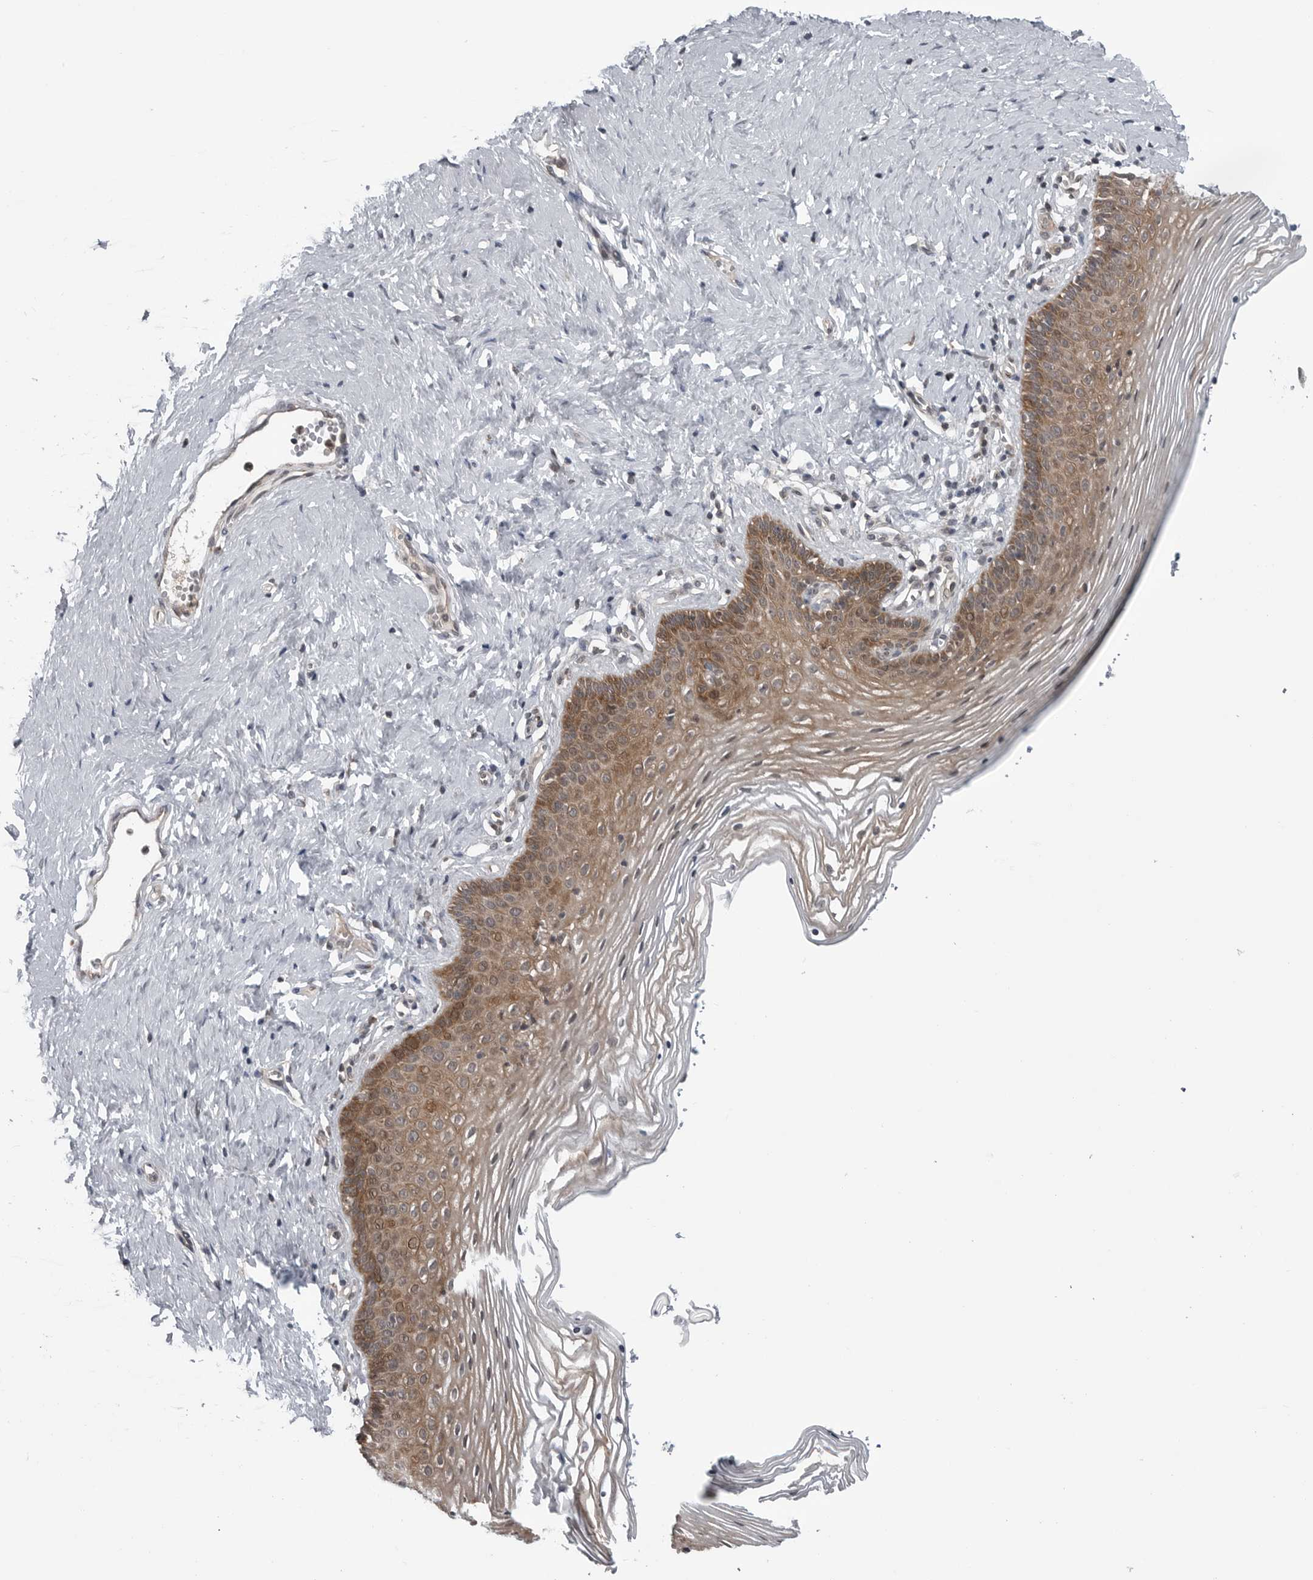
{"staining": {"intensity": "moderate", "quantity": ">75%", "location": "cytoplasmic/membranous"}, "tissue": "vagina", "cell_type": "Squamous epithelial cells", "image_type": "normal", "snomed": [{"axis": "morphology", "description": "Normal tissue, NOS"}, {"axis": "topography", "description": "Vagina"}], "caption": "Immunohistochemical staining of normal vagina reveals >75% levels of moderate cytoplasmic/membranous protein staining in approximately >75% of squamous epithelial cells.", "gene": "FAAP100", "patient": {"sex": "female", "age": 32}}